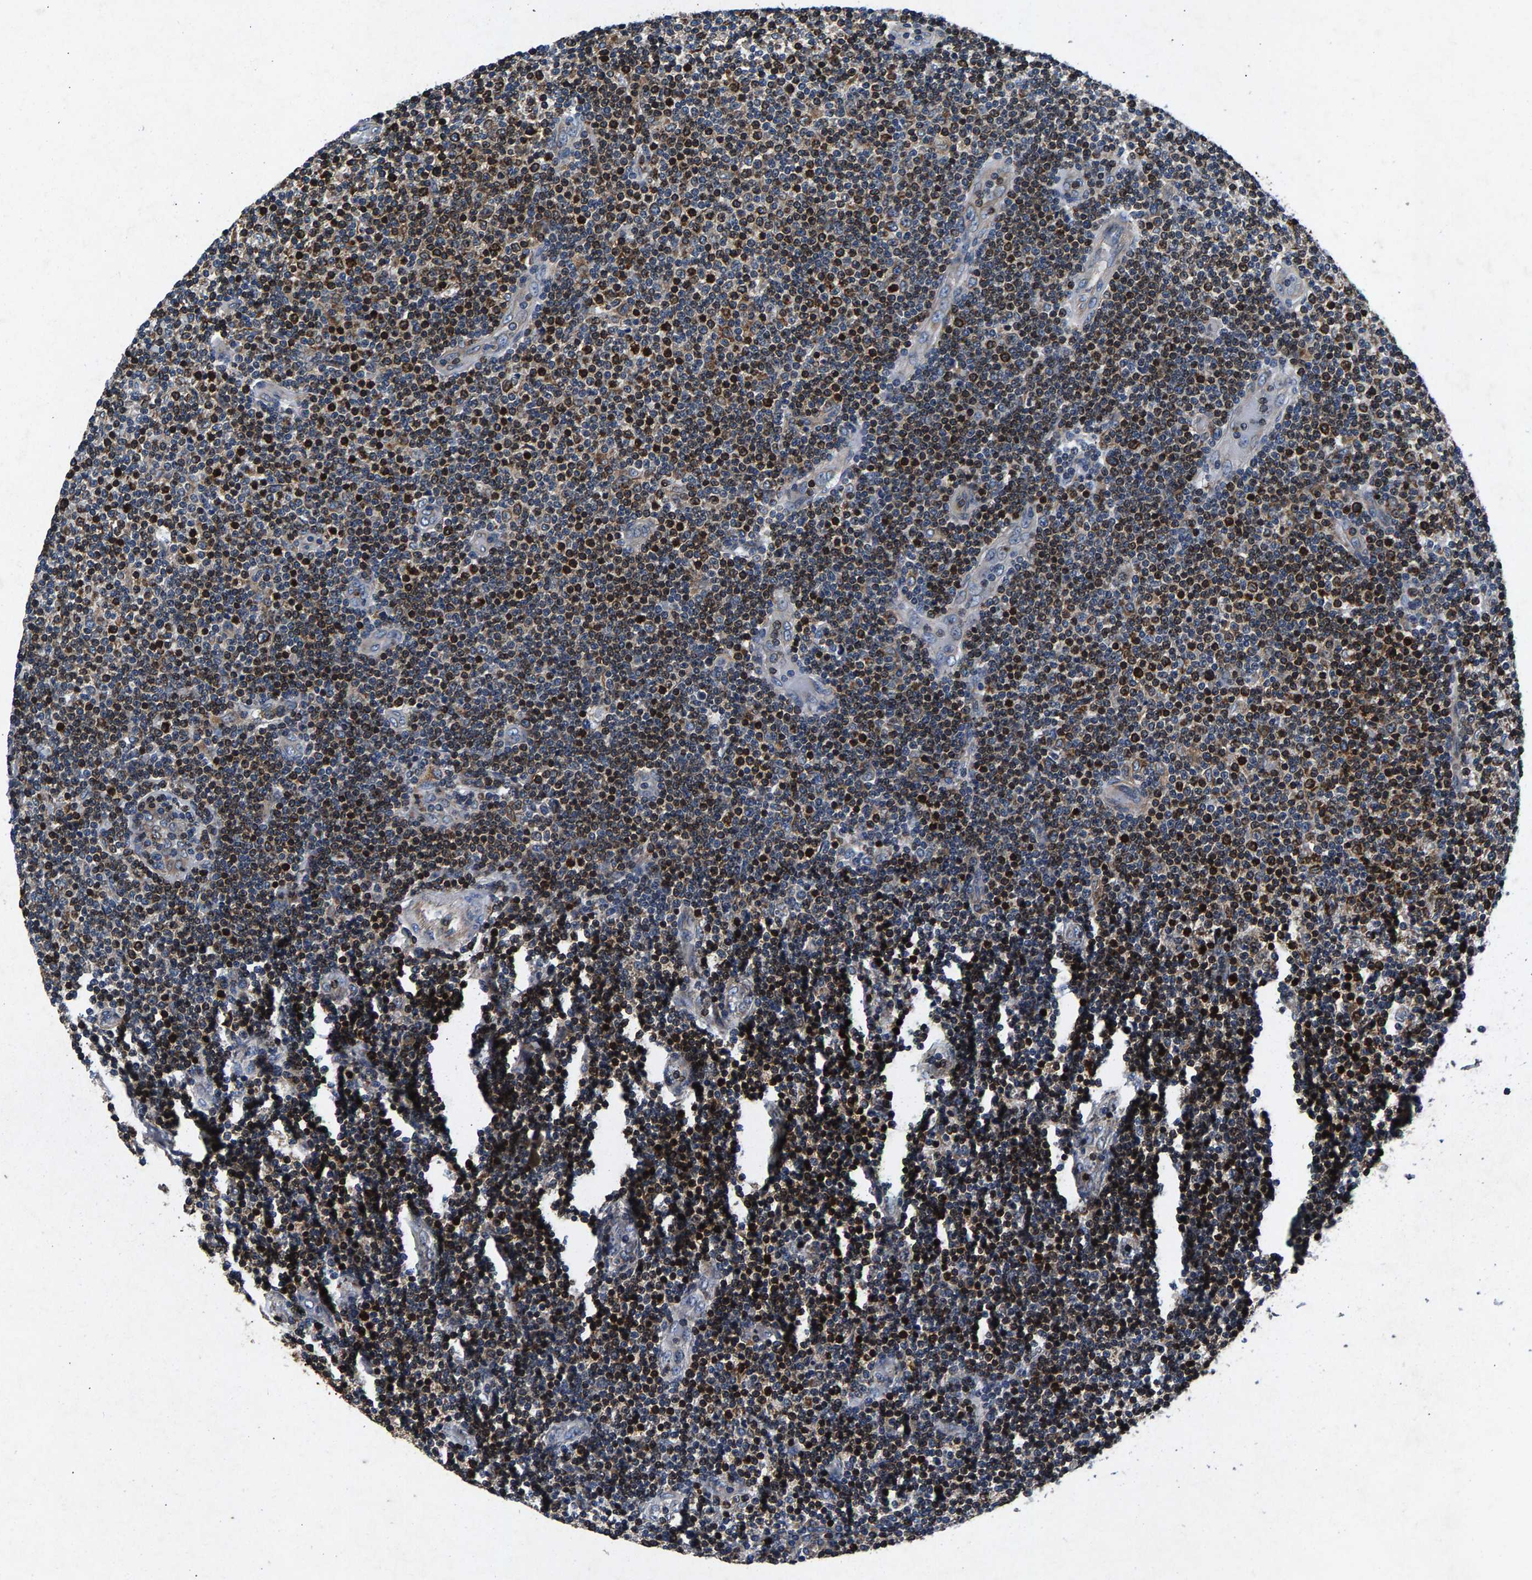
{"staining": {"intensity": "strong", "quantity": "25%-75%", "location": "cytoplasmic/membranous"}, "tissue": "lymphoma", "cell_type": "Tumor cells", "image_type": "cancer", "snomed": [{"axis": "morphology", "description": "Malignant lymphoma, non-Hodgkin's type, Low grade"}, {"axis": "topography", "description": "Lymph node"}], "caption": "The image demonstrates staining of lymphoma, revealing strong cytoplasmic/membranous protein expression (brown color) within tumor cells.", "gene": "LPCAT1", "patient": {"sex": "male", "age": 83}}